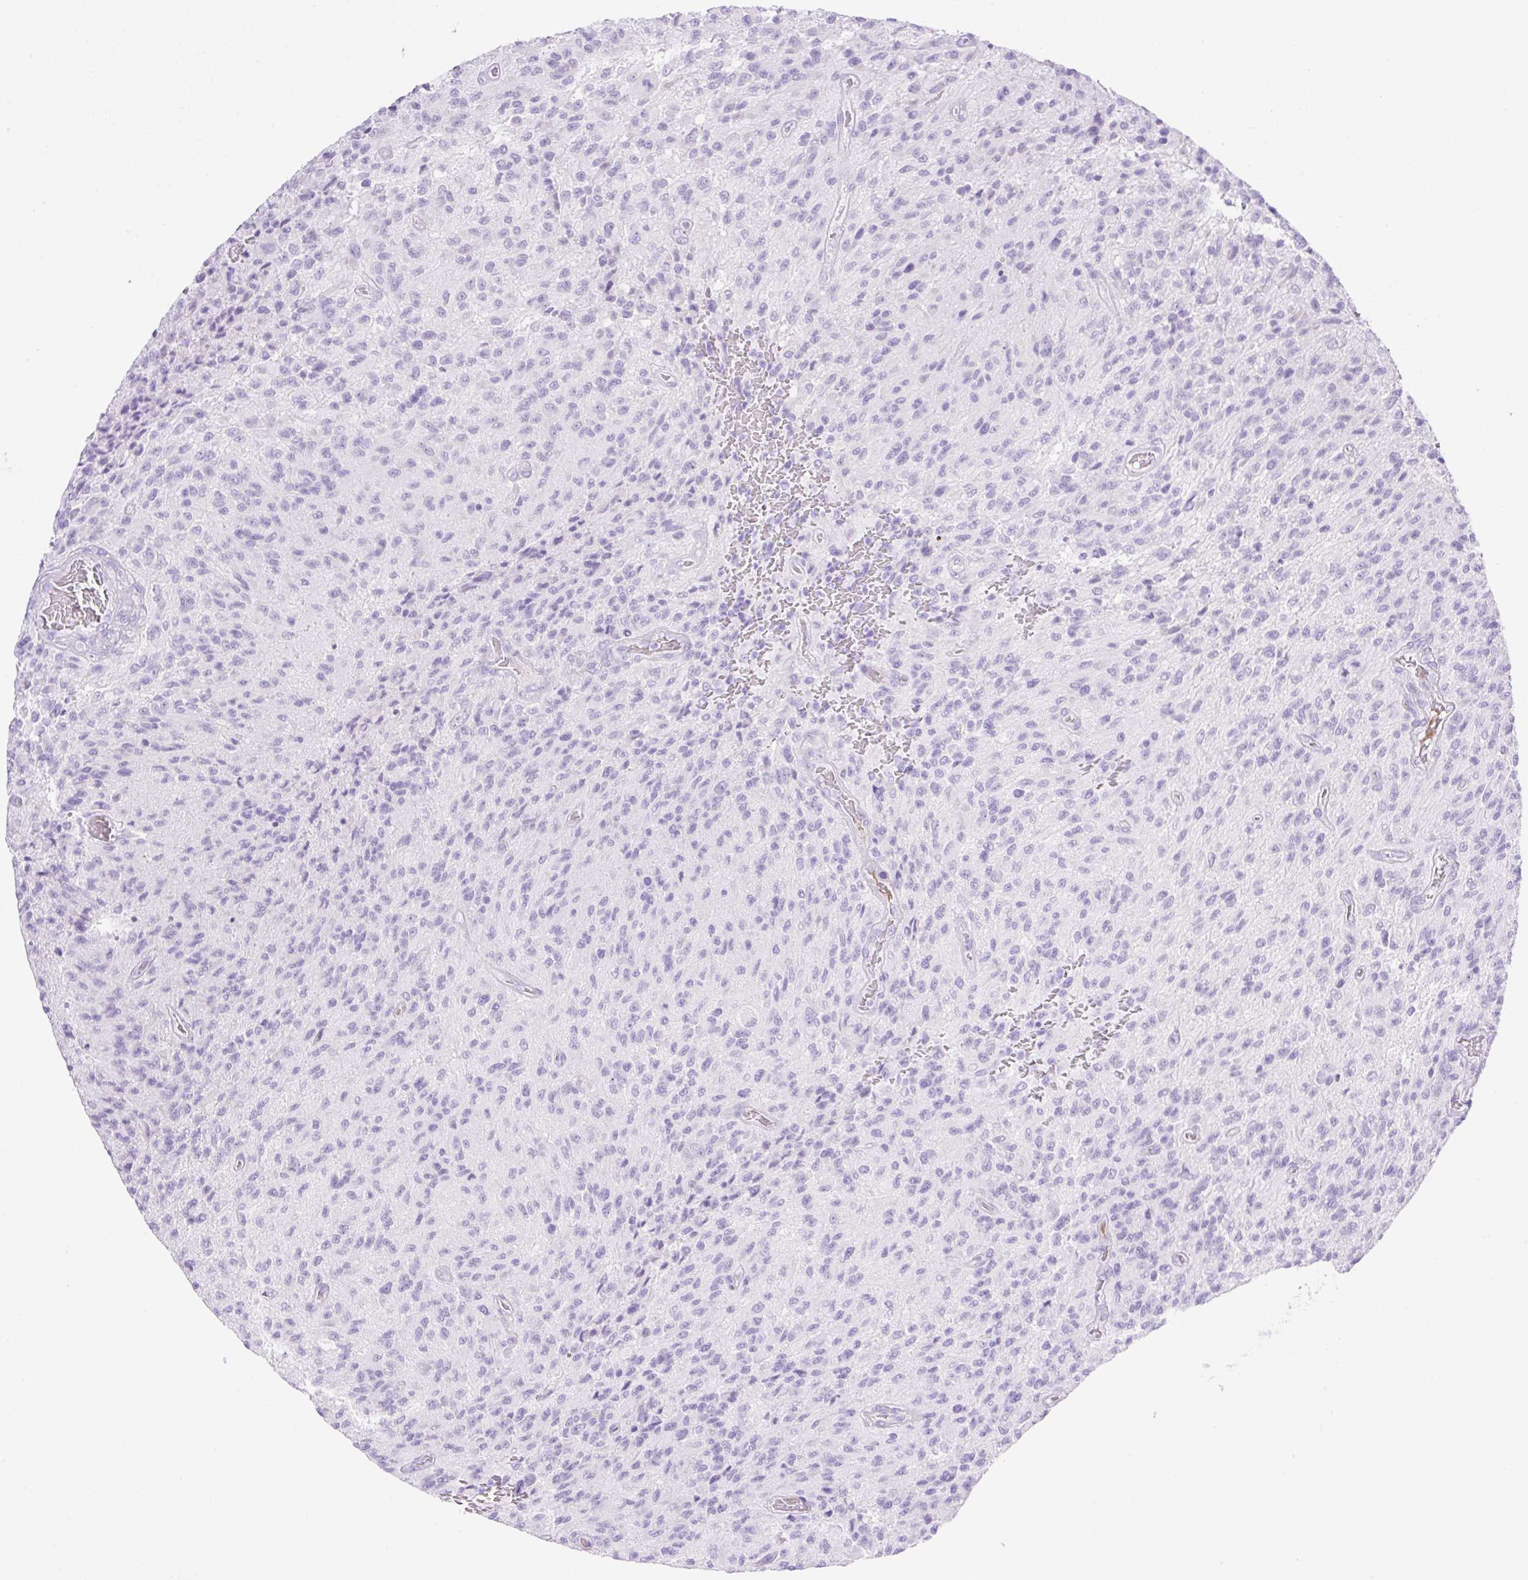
{"staining": {"intensity": "negative", "quantity": "none", "location": "none"}, "tissue": "glioma", "cell_type": "Tumor cells", "image_type": "cancer", "snomed": [{"axis": "morphology", "description": "Normal tissue, NOS"}, {"axis": "morphology", "description": "Glioma, malignant, High grade"}, {"axis": "topography", "description": "Cerebral cortex"}], "caption": "High power microscopy histopathology image of an immunohistochemistry image of glioma, revealing no significant expression in tumor cells.", "gene": "CDX1", "patient": {"sex": "male", "age": 56}}